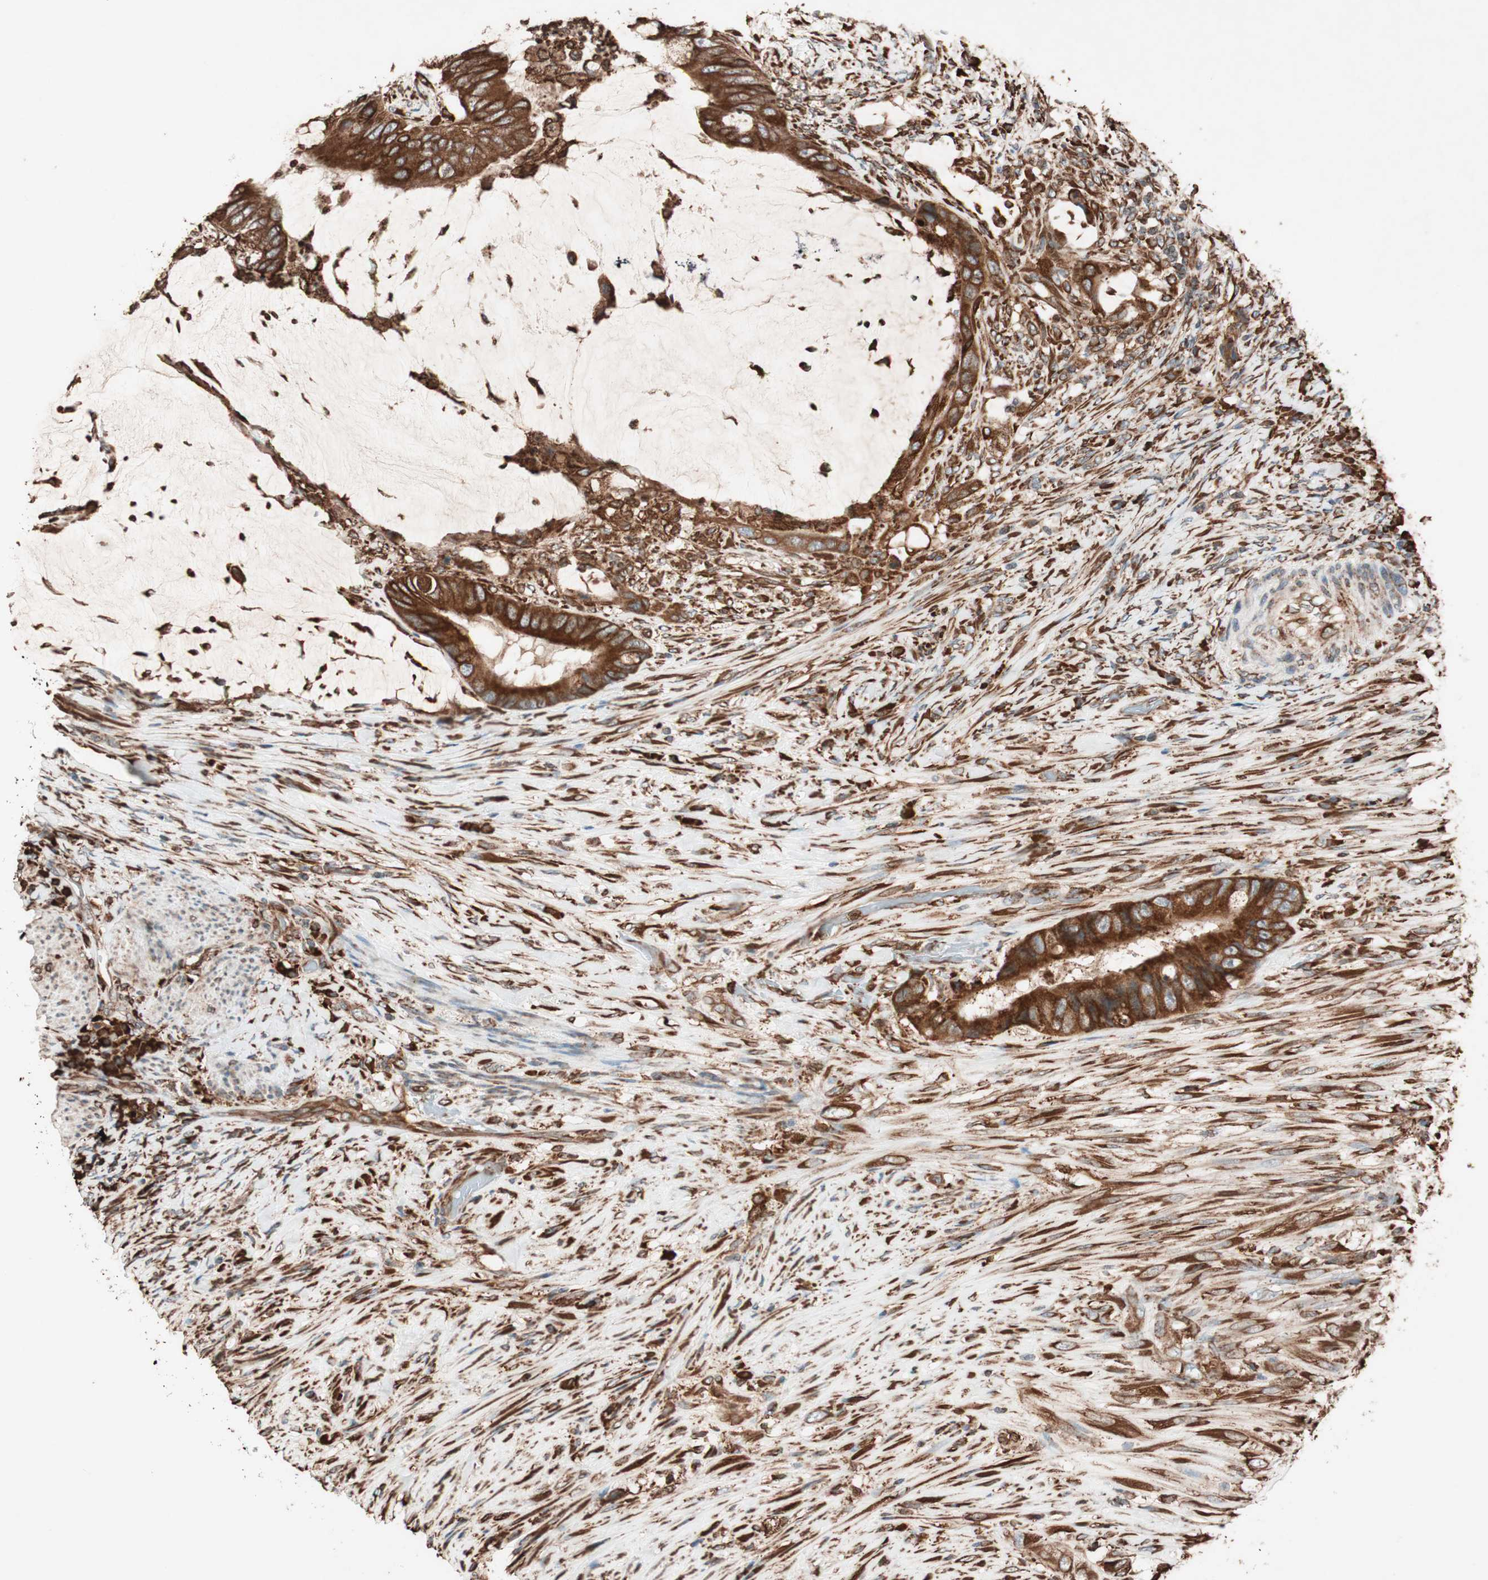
{"staining": {"intensity": "strong", "quantity": ">75%", "location": "cytoplasmic/membranous"}, "tissue": "colorectal cancer", "cell_type": "Tumor cells", "image_type": "cancer", "snomed": [{"axis": "morphology", "description": "Adenocarcinoma, NOS"}, {"axis": "topography", "description": "Rectum"}], "caption": "This is an image of immunohistochemistry staining of colorectal cancer (adenocarcinoma), which shows strong staining in the cytoplasmic/membranous of tumor cells.", "gene": "VEGFA", "patient": {"sex": "female", "age": 77}}